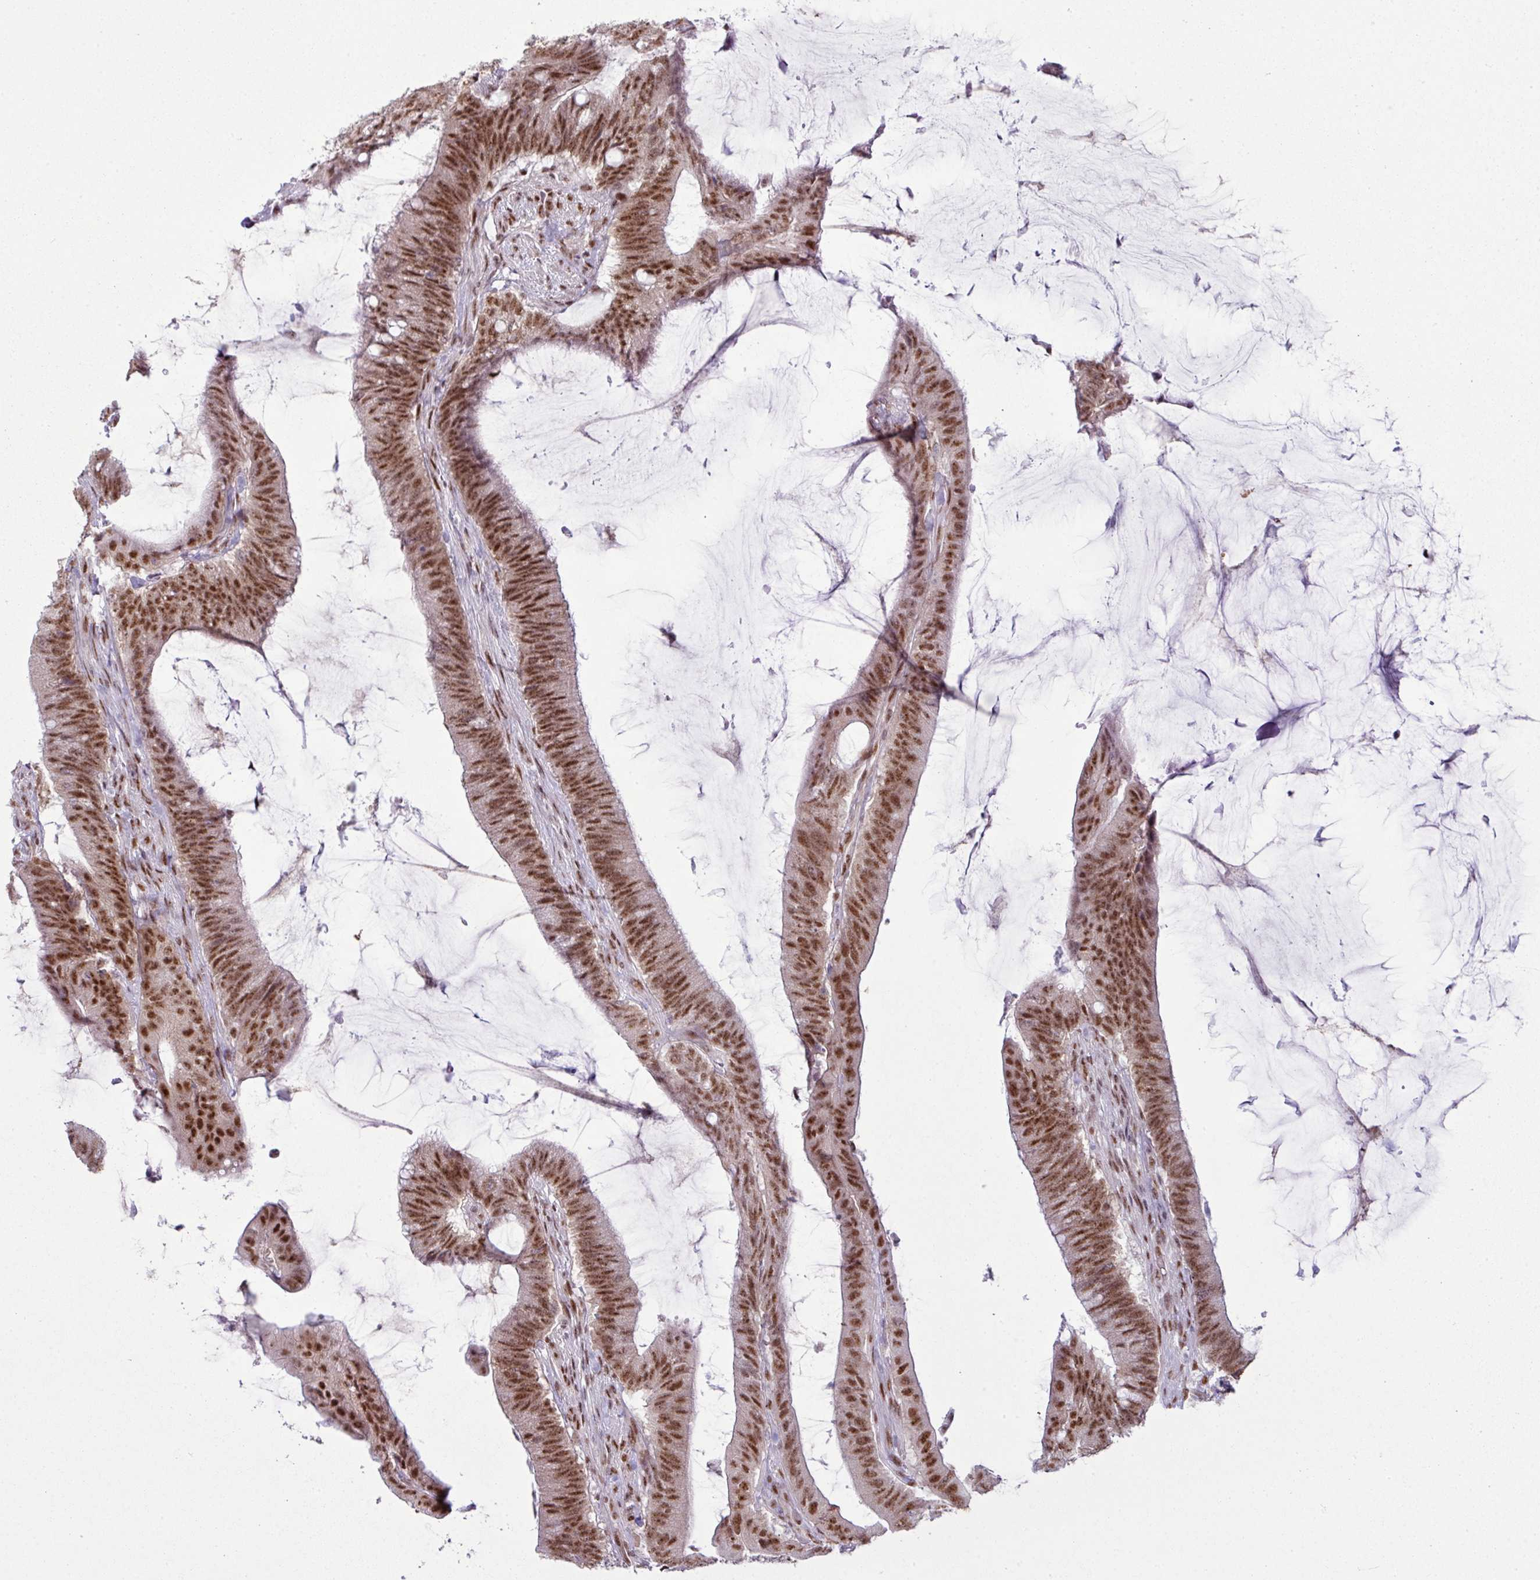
{"staining": {"intensity": "strong", "quantity": ">75%", "location": "nuclear"}, "tissue": "colorectal cancer", "cell_type": "Tumor cells", "image_type": "cancer", "snomed": [{"axis": "morphology", "description": "Adenocarcinoma, NOS"}, {"axis": "topography", "description": "Colon"}], "caption": "Protein expression analysis of colorectal cancer (adenocarcinoma) exhibits strong nuclear expression in approximately >75% of tumor cells. The staining was performed using DAB (3,3'-diaminobenzidine) to visualize the protein expression in brown, while the nuclei were stained in blue with hematoxylin (Magnification: 20x).", "gene": "ARL6IP4", "patient": {"sex": "female", "age": 43}}